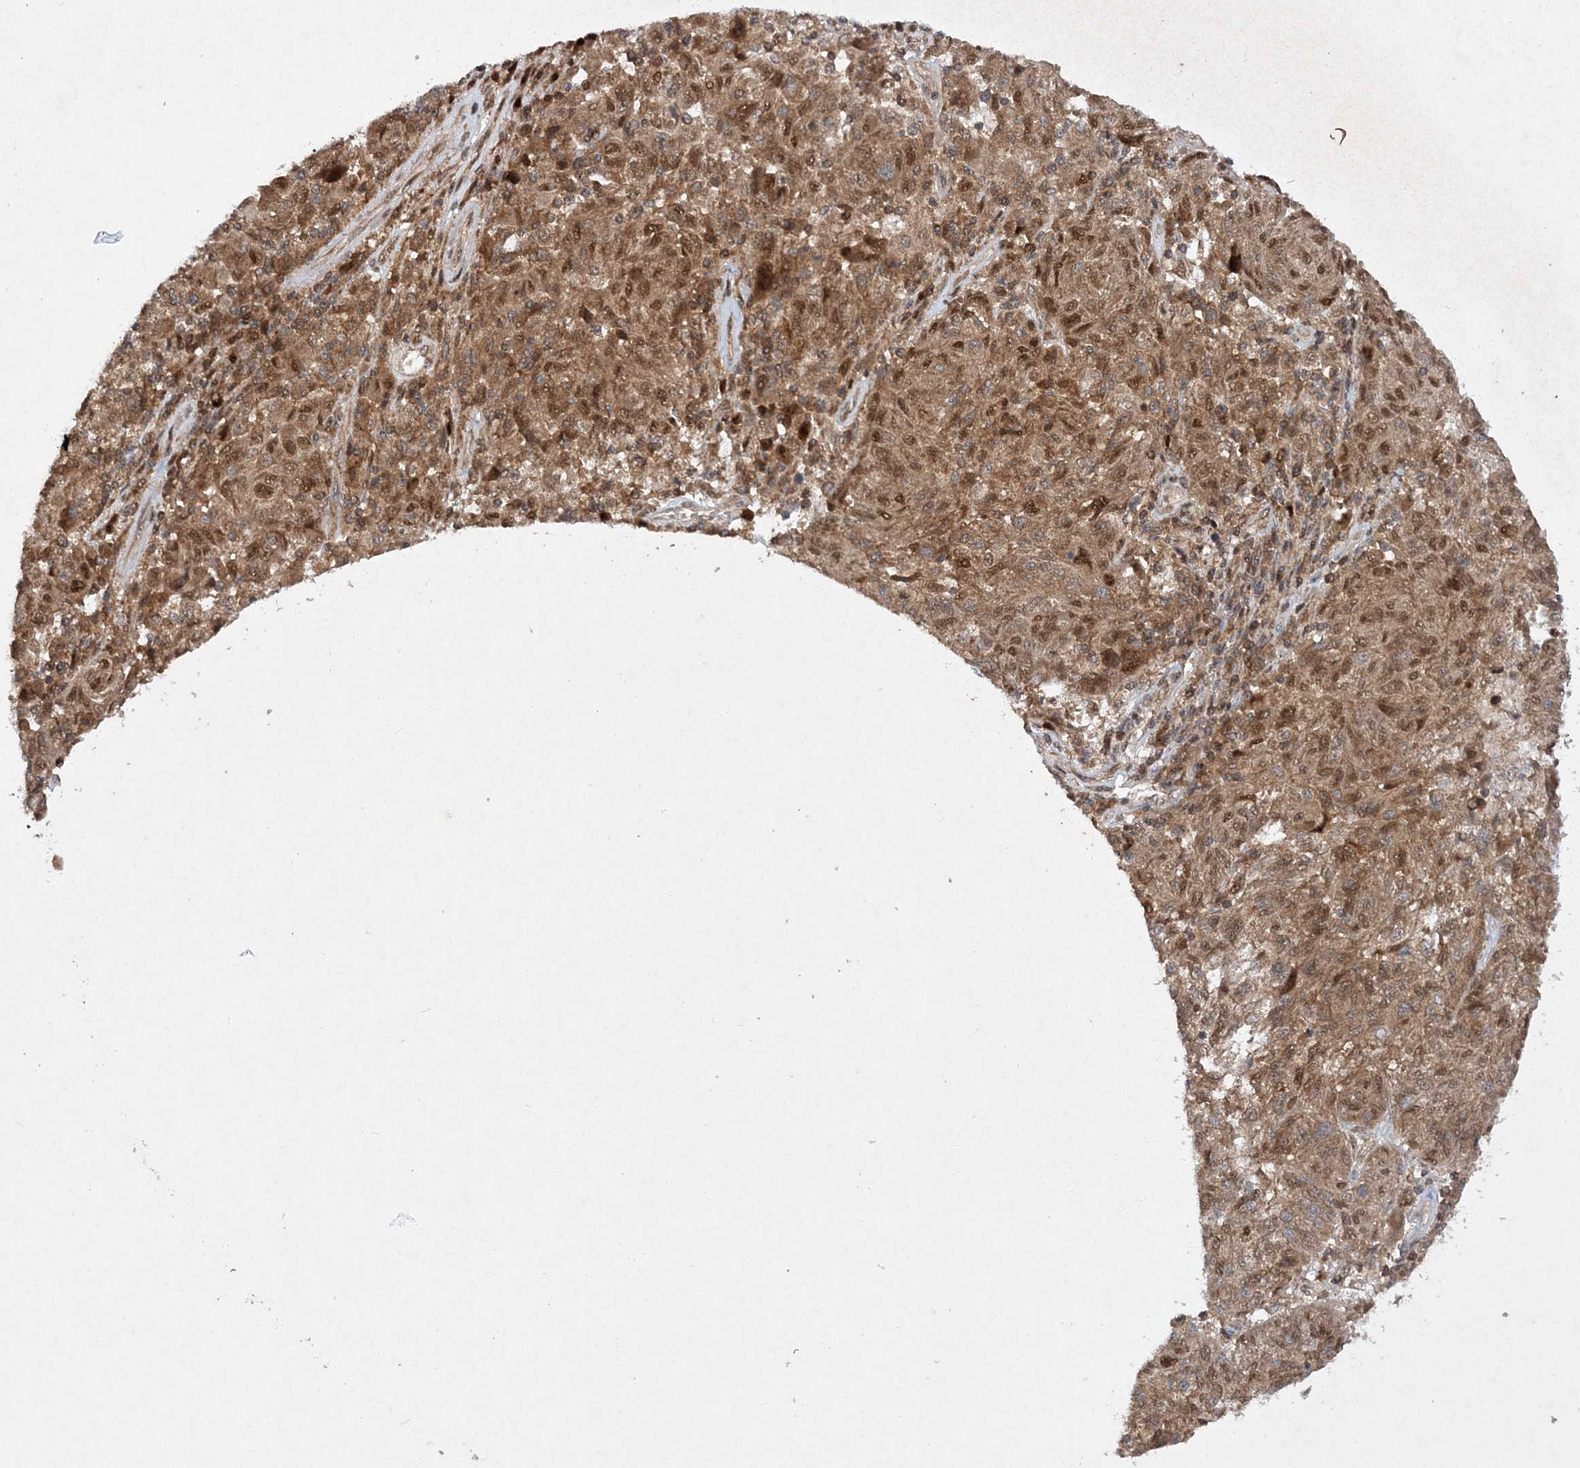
{"staining": {"intensity": "moderate", "quantity": ">75%", "location": "cytoplasmic/membranous,nuclear"}, "tissue": "melanoma", "cell_type": "Tumor cells", "image_type": "cancer", "snomed": [{"axis": "morphology", "description": "Malignant melanoma, NOS"}, {"axis": "topography", "description": "Skin"}], "caption": "An image of human melanoma stained for a protein demonstrates moderate cytoplasmic/membranous and nuclear brown staining in tumor cells.", "gene": "NIF3L1", "patient": {"sex": "male", "age": 53}}